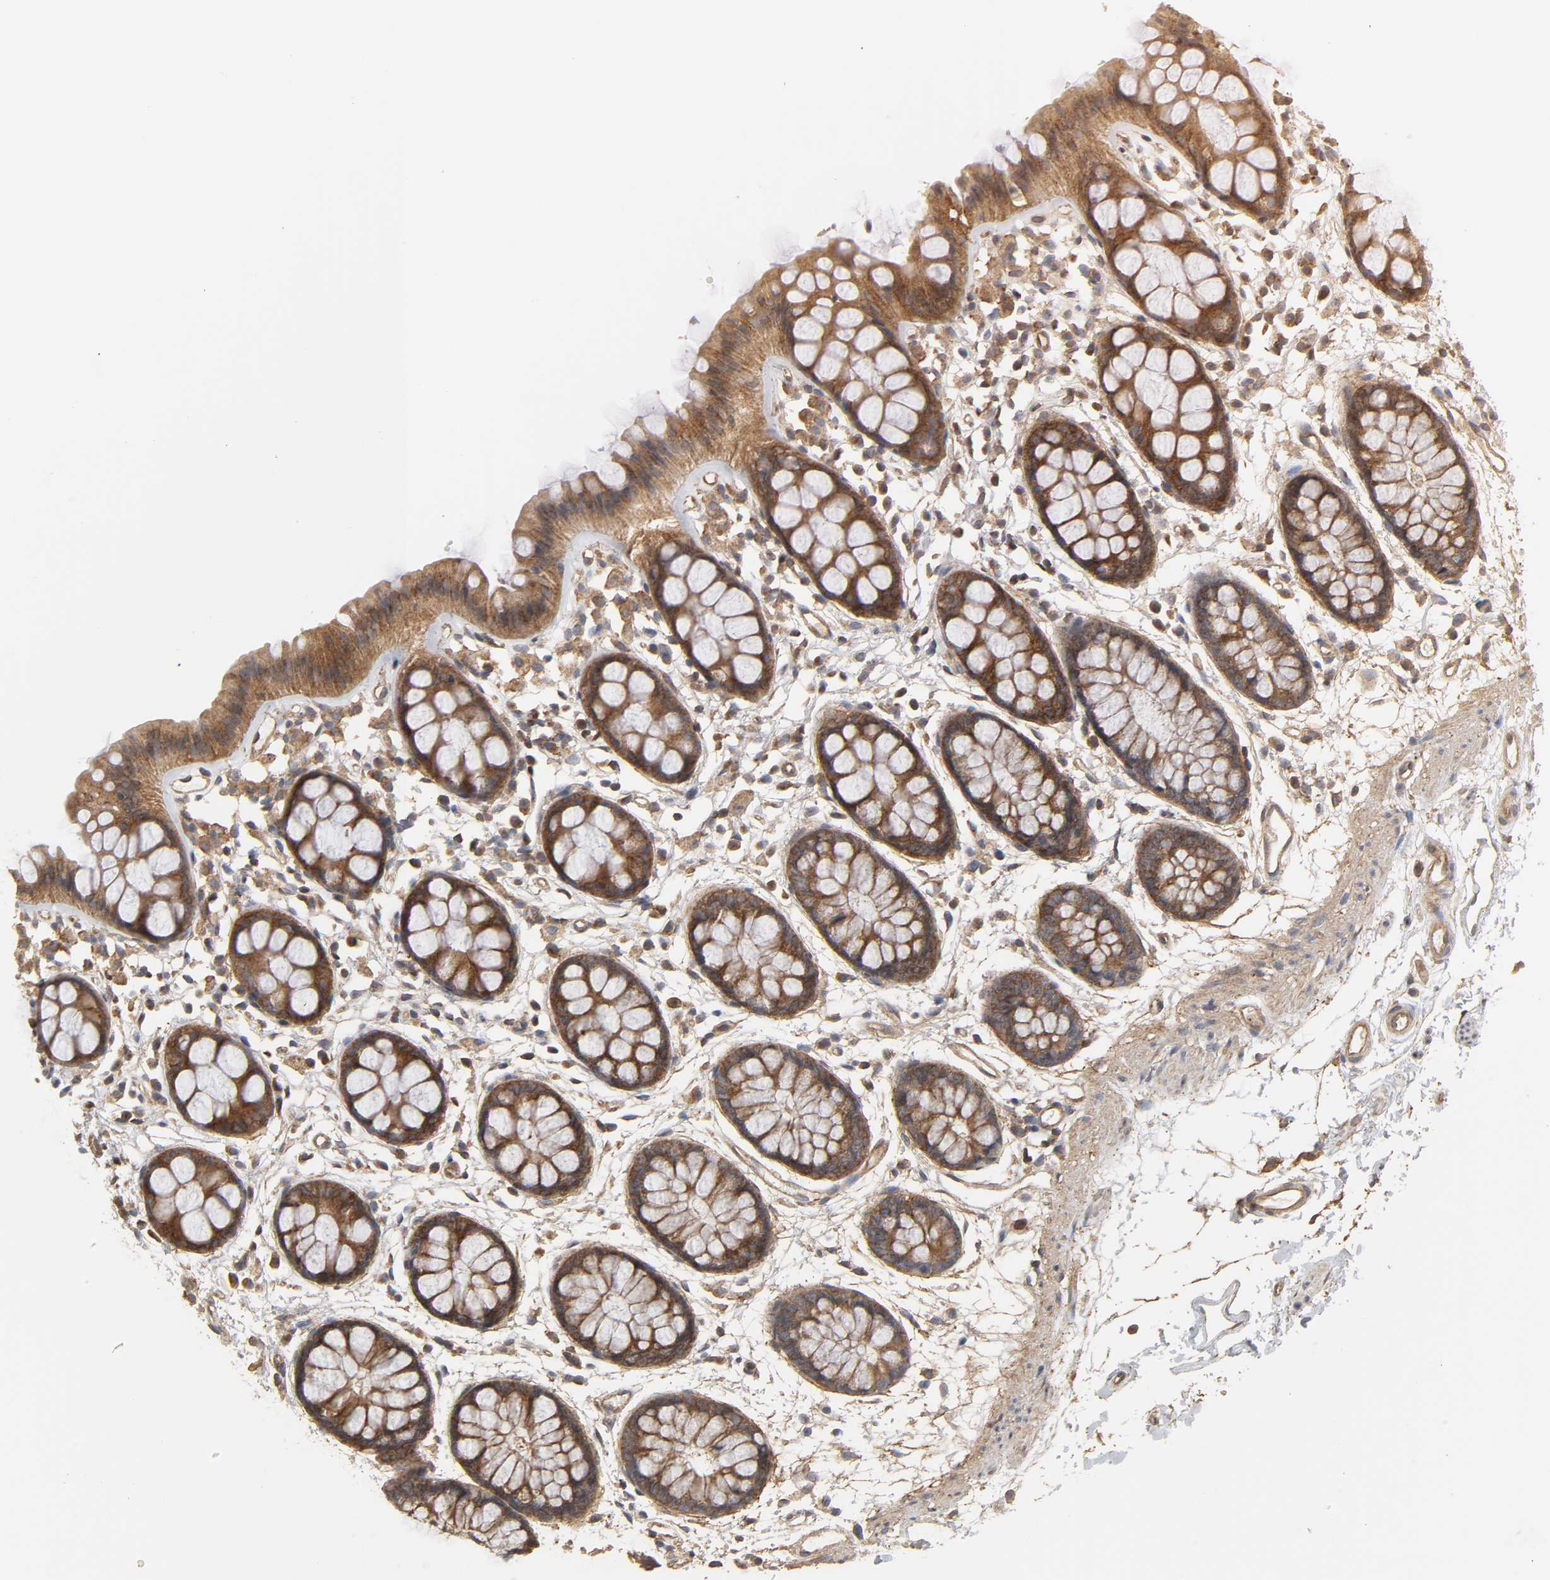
{"staining": {"intensity": "strong", "quantity": ">75%", "location": "cytoplasmic/membranous"}, "tissue": "rectum", "cell_type": "Glandular cells", "image_type": "normal", "snomed": [{"axis": "morphology", "description": "Normal tissue, NOS"}, {"axis": "topography", "description": "Rectum"}], "caption": "Immunohistochemistry (DAB) staining of benign rectum reveals strong cytoplasmic/membranous protein positivity in about >75% of glandular cells. The staining was performed using DAB (3,3'-diaminobenzidine), with brown indicating positive protein expression. Nuclei are stained blue with hematoxylin.", "gene": "SH3GLB1", "patient": {"sex": "female", "age": 66}}